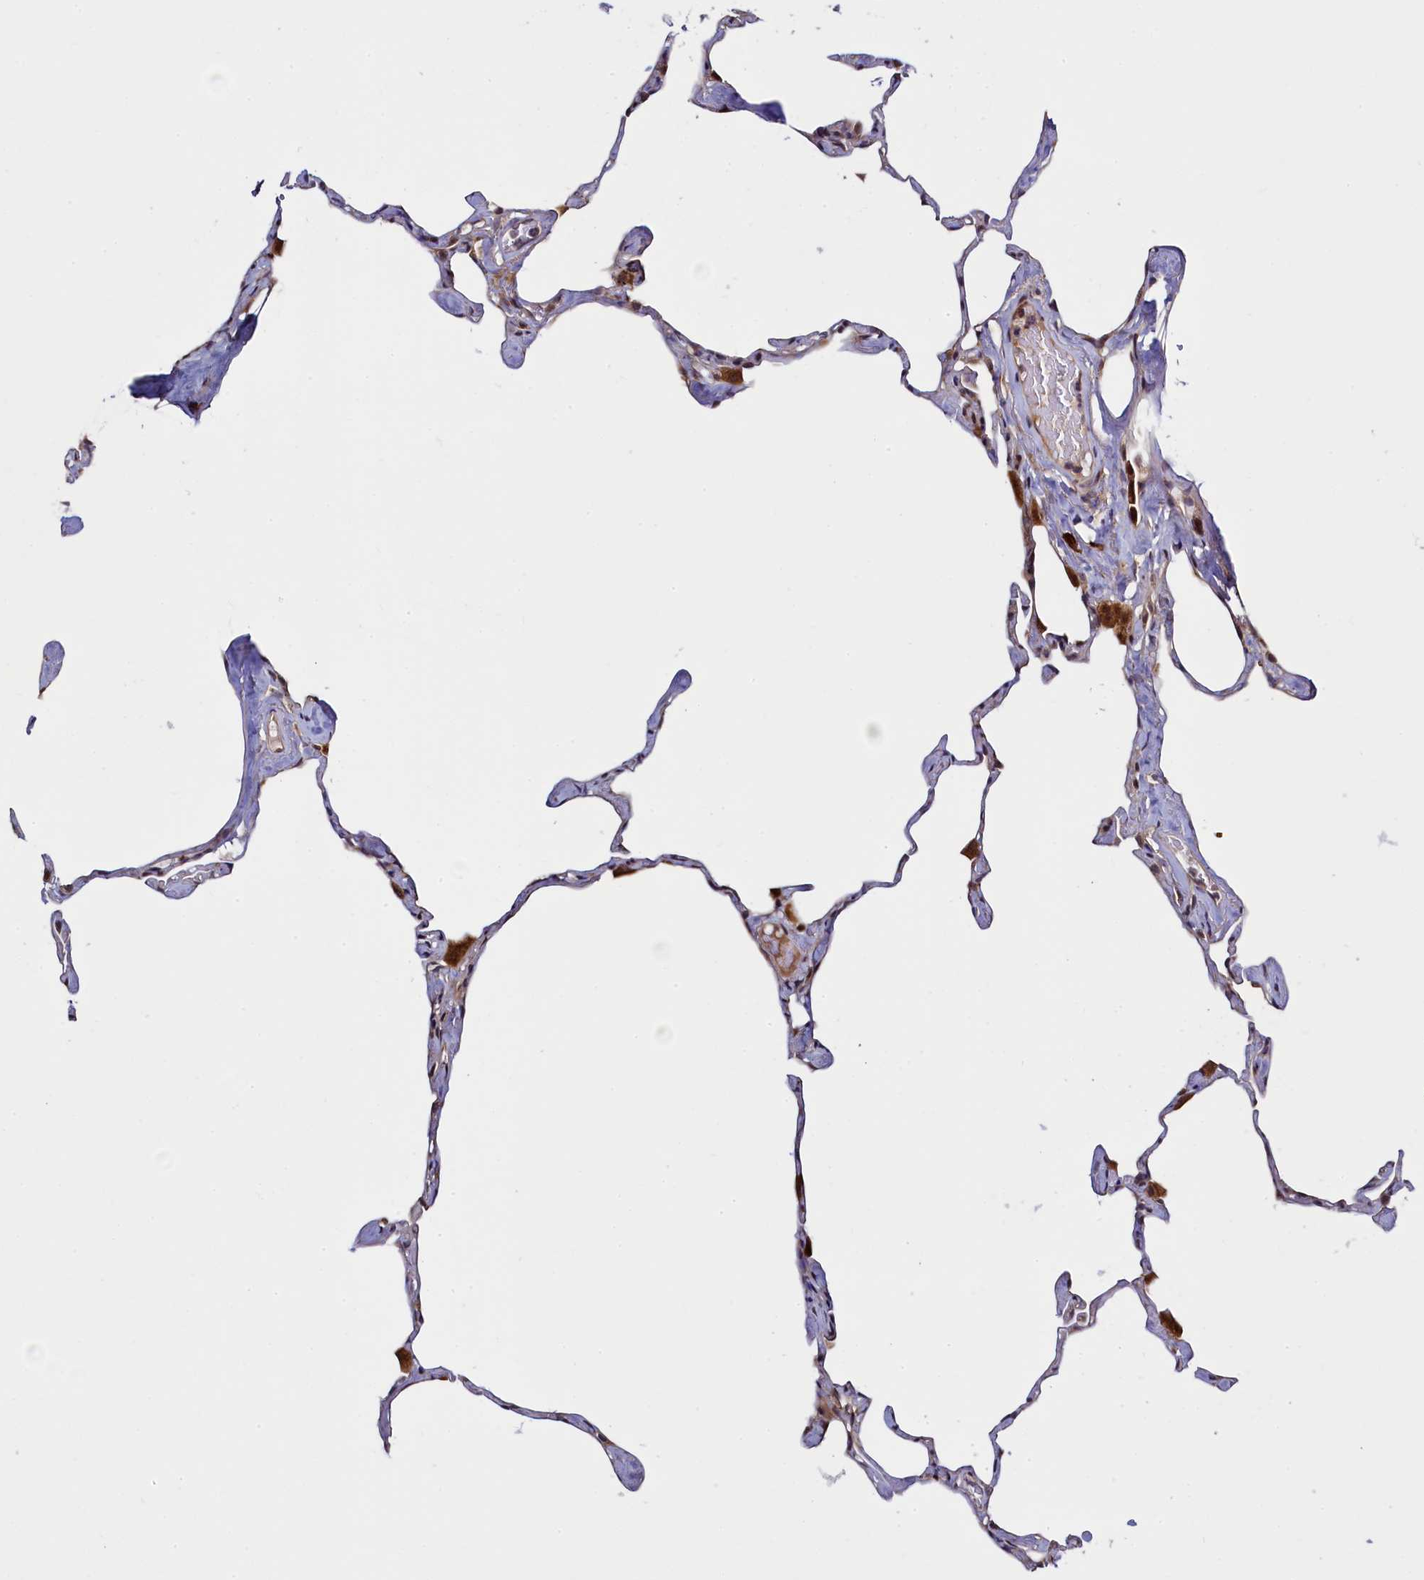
{"staining": {"intensity": "moderate", "quantity": "25%-75%", "location": "cytoplasmic/membranous"}, "tissue": "lung", "cell_type": "Alveolar cells", "image_type": "normal", "snomed": [{"axis": "morphology", "description": "Normal tissue, NOS"}, {"axis": "topography", "description": "Lung"}], "caption": "DAB (3,3'-diaminobenzidine) immunohistochemical staining of normal lung shows moderate cytoplasmic/membranous protein positivity in approximately 25%-75% of alveolar cells.", "gene": "RBFA", "patient": {"sex": "male", "age": 65}}